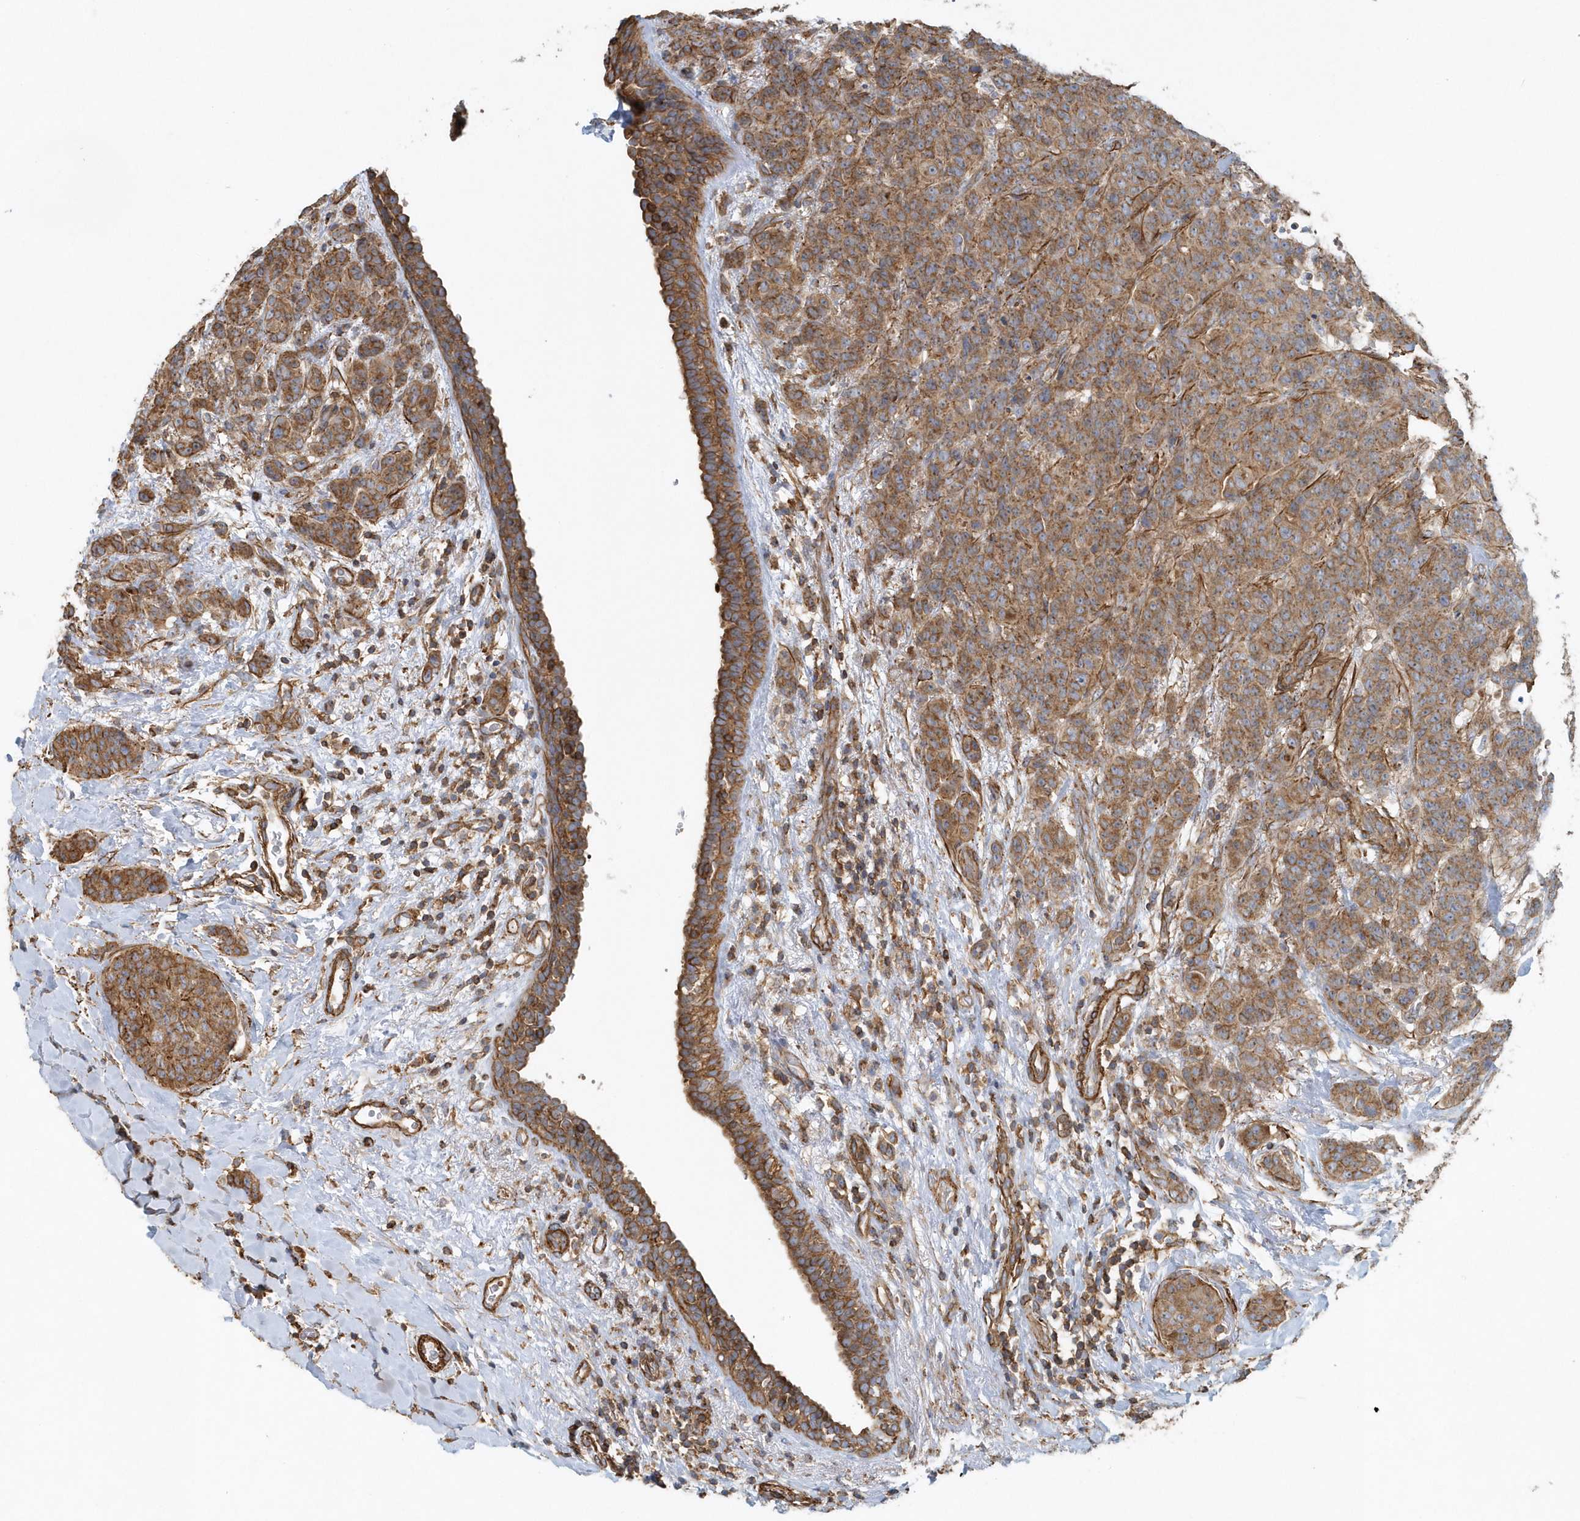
{"staining": {"intensity": "moderate", "quantity": ">75%", "location": "cytoplasmic/membranous"}, "tissue": "breast cancer", "cell_type": "Tumor cells", "image_type": "cancer", "snomed": [{"axis": "morphology", "description": "Duct carcinoma"}, {"axis": "topography", "description": "Breast"}], "caption": "Immunohistochemistry of breast cancer displays medium levels of moderate cytoplasmic/membranous positivity in approximately >75% of tumor cells.", "gene": "MMUT", "patient": {"sex": "female", "age": 40}}